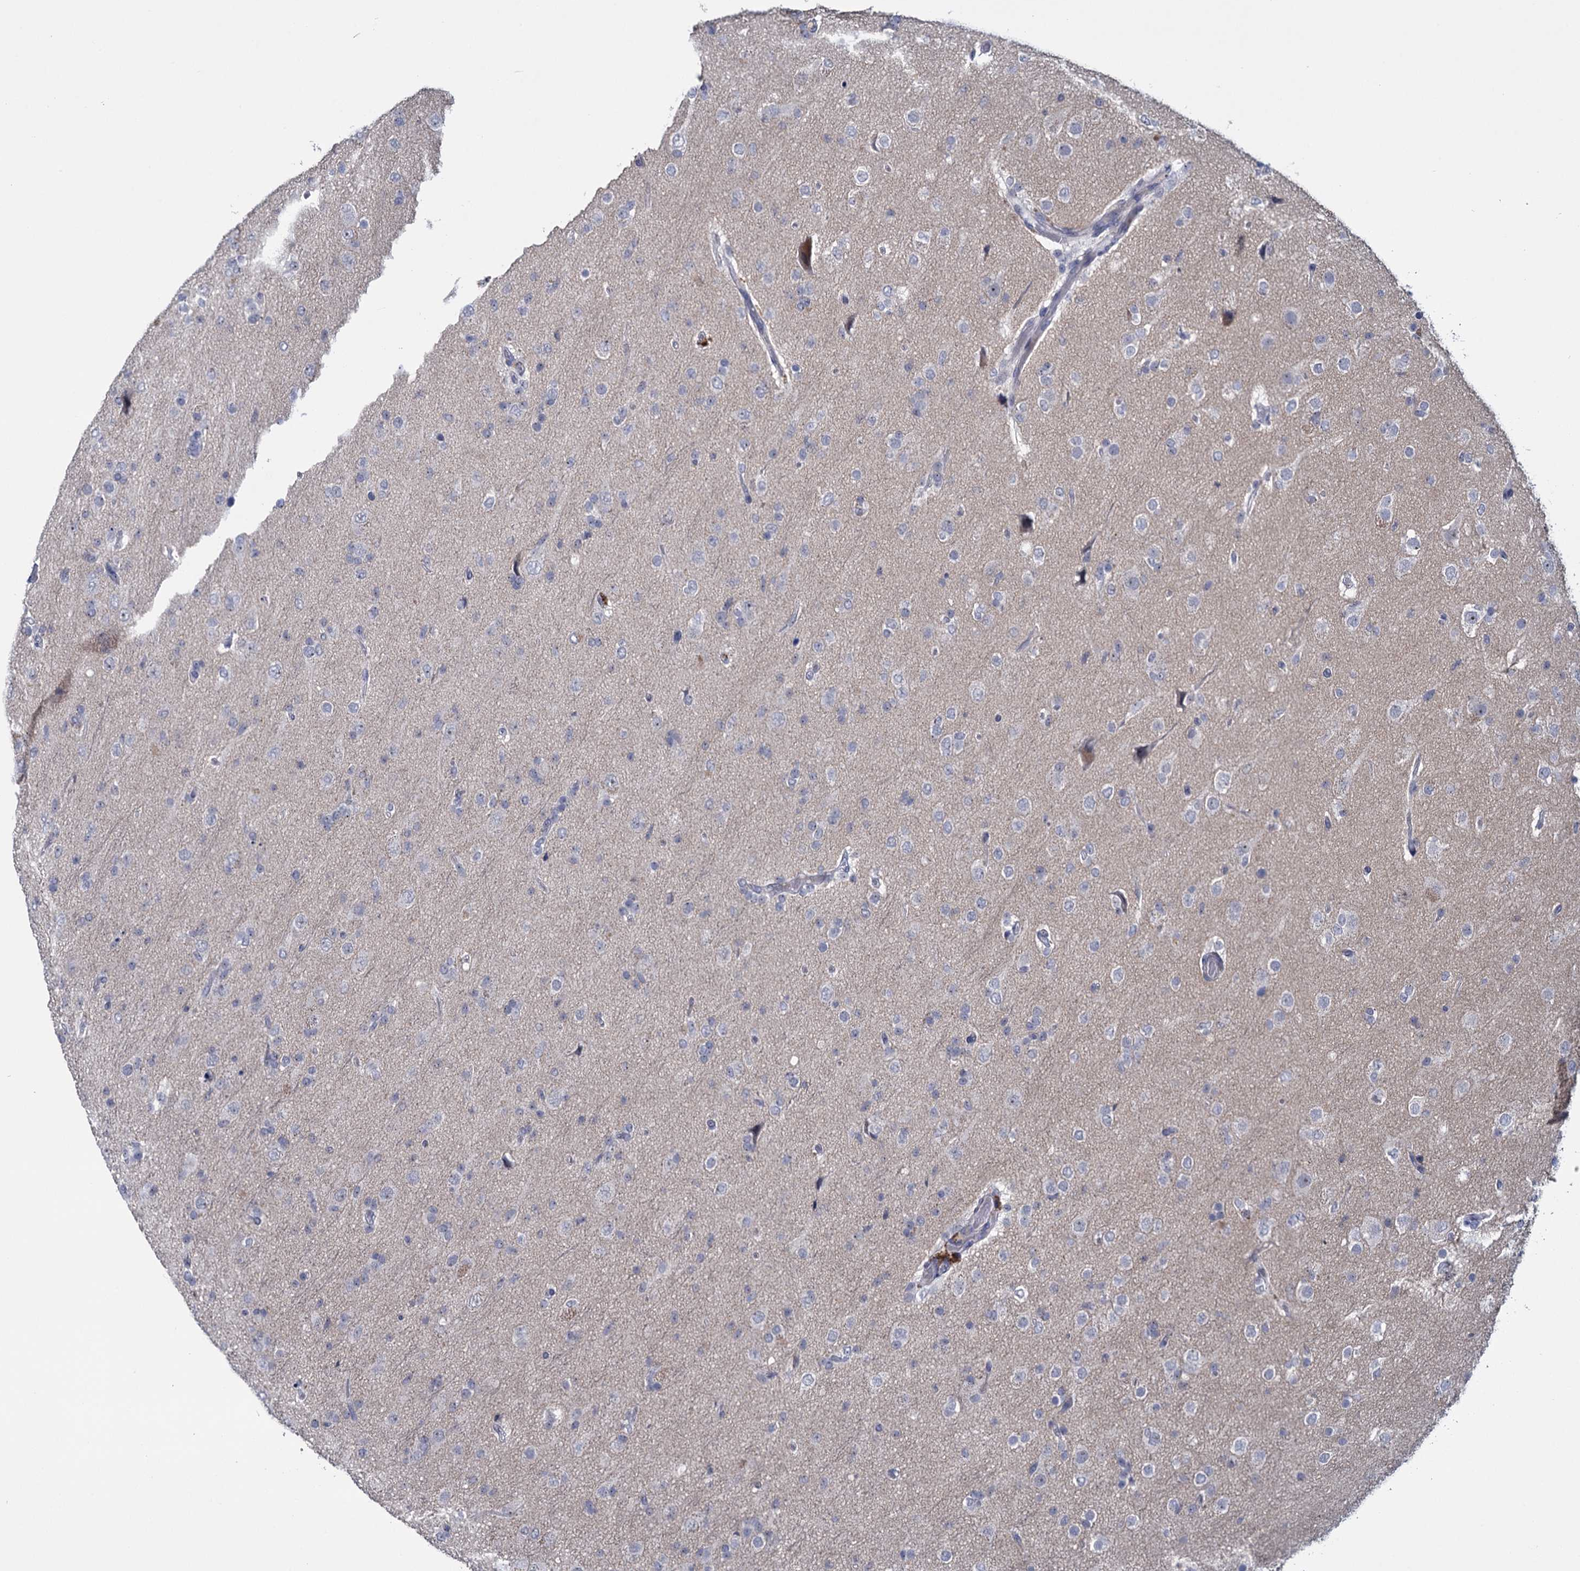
{"staining": {"intensity": "negative", "quantity": "none", "location": "none"}, "tissue": "glioma", "cell_type": "Tumor cells", "image_type": "cancer", "snomed": [{"axis": "morphology", "description": "Glioma, malignant, Low grade"}, {"axis": "topography", "description": "Brain"}], "caption": "Malignant glioma (low-grade) stained for a protein using immunohistochemistry displays no staining tumor cells.", "gene": "SFN", "patient": {"sex": "male", "age": 65}}